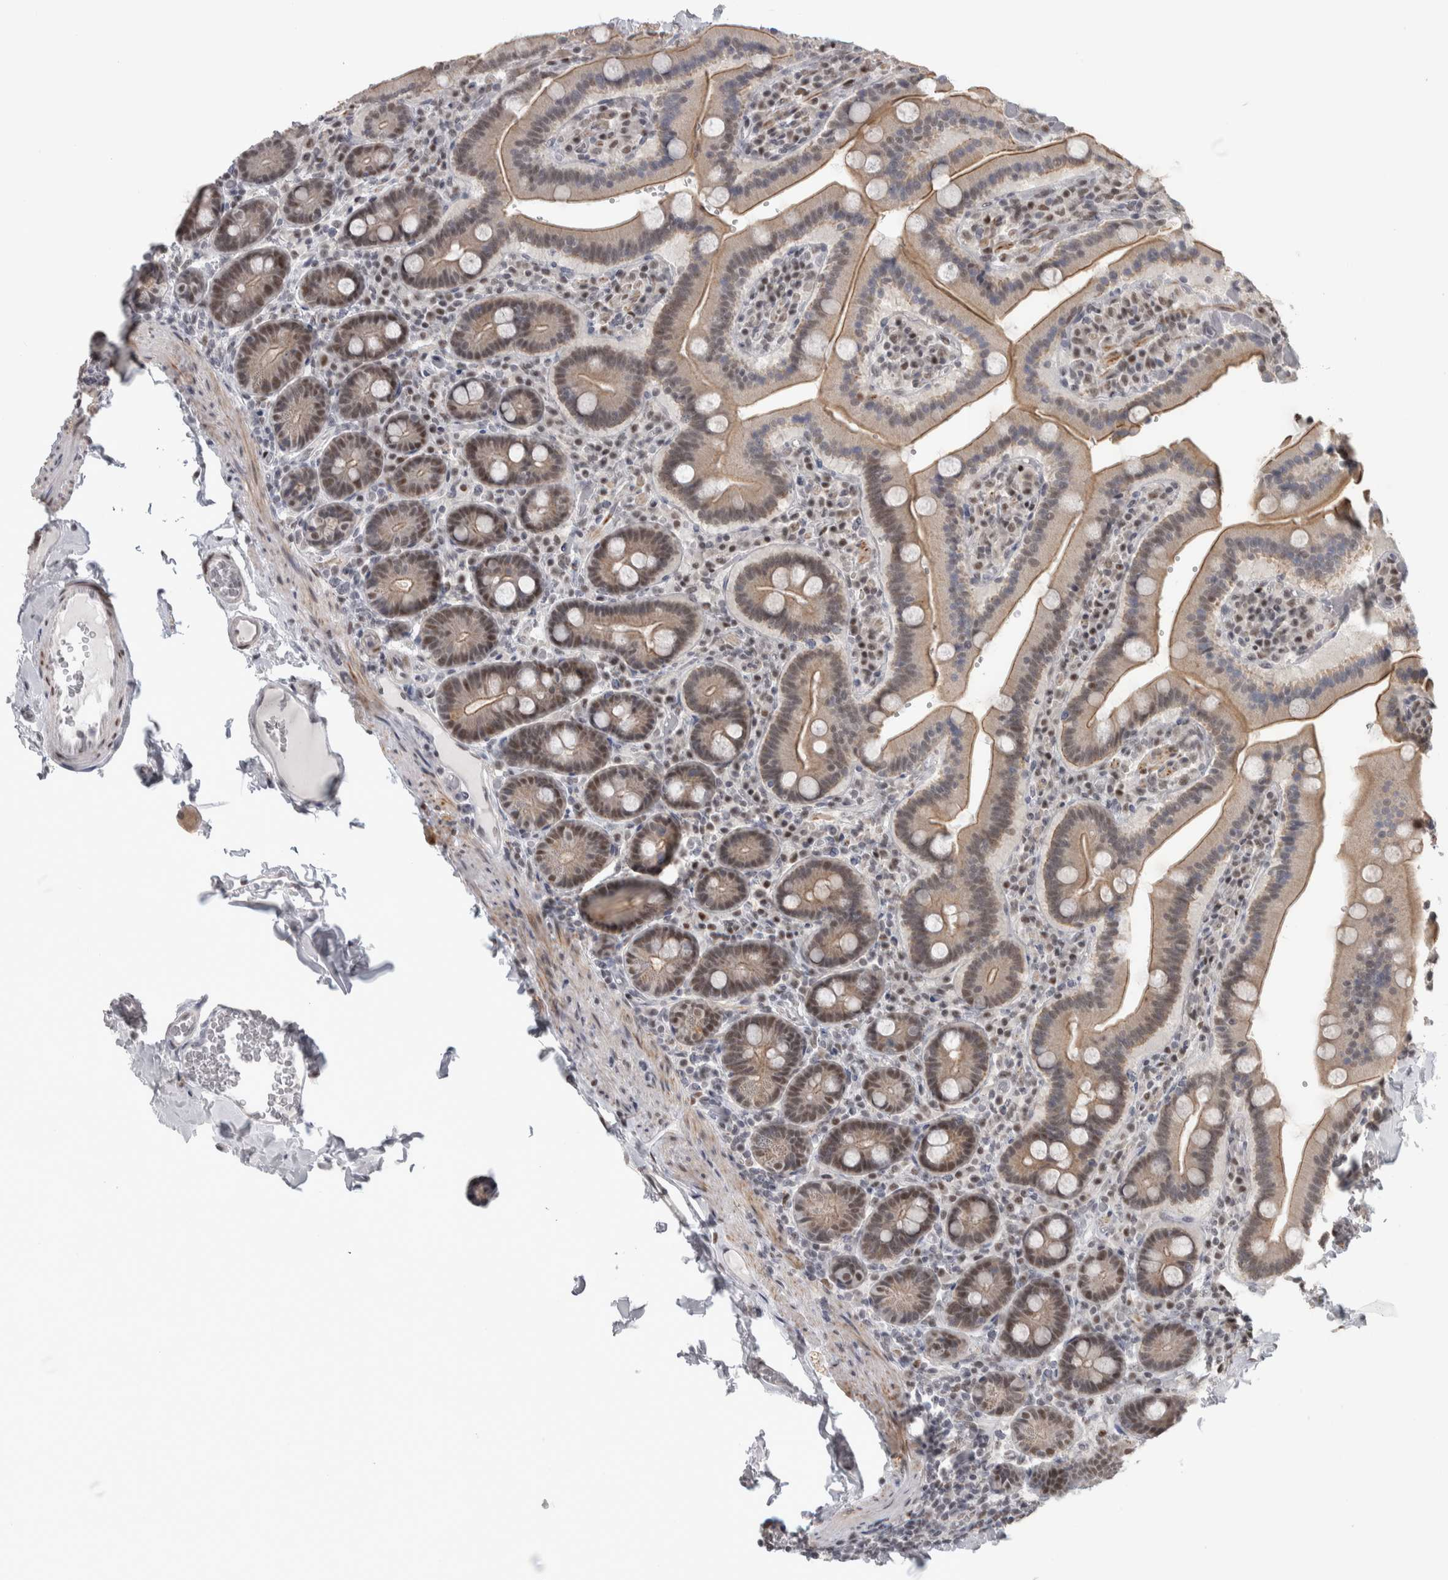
{"staining": {"intensity": "moderate", "quantity": "25%-75%", "location": "cytoplasmic/membranous,nuclear"}, "tissue": "duodenum", "cell_type": "Glandular cells", "image_type": "normal", "snomed": [{"axis": "morphology", "description": "Normal tissue, NOS"}, {"axis": "topography", "description": "Duodenum"}], "caption": "An IHC image of benign tissue is shown. Protein staining in brown highlights moderate cytoplasmic/membranous,nuclear positivity in duodenum within glandular cells. The staining was performed using DAB, with brown indicating positive protein expression. Nuclei are stained blue with hematoxylin.", "gene": "HEXIM2", "patient": {"sex": "female", "age": 62}}